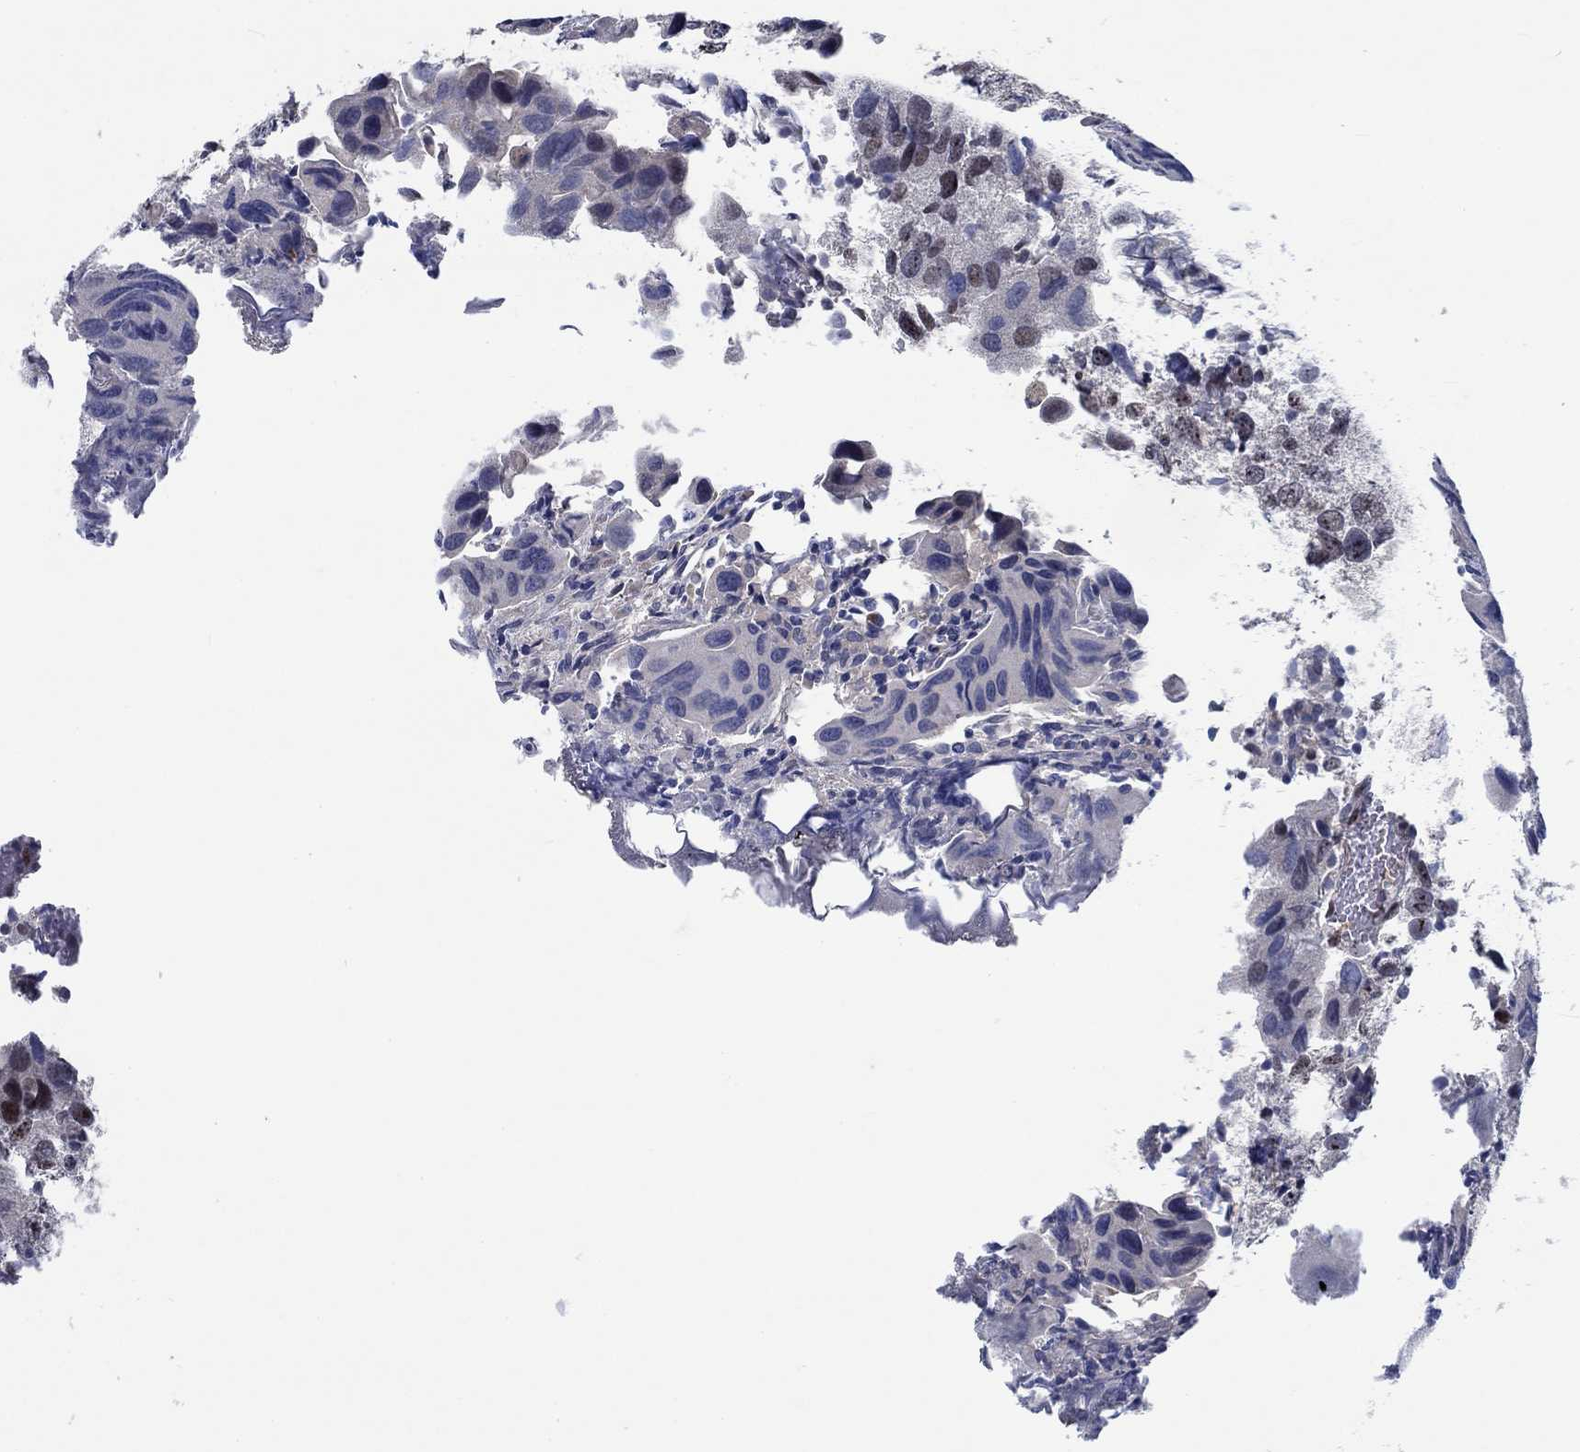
{"staining": {"intensity": "negative", "quantity": "none", "location": "none"}, "tissue": "urothelial cancer", "cell_type": "Tumor cells", "image_type": "cancer", "snomed": [{"axis": "morphology", "description": "Urothelial carcinoma, High grade"}, {"axis": "topography", "description": "Urinary bladder"}], "caption": "Immunohistochemical staining of human urothelial carcinoma (high-grade) shows no significant expression in tumor cells.", "gene": "HTN1", "patient": {"sex": "male", "age": 79}}